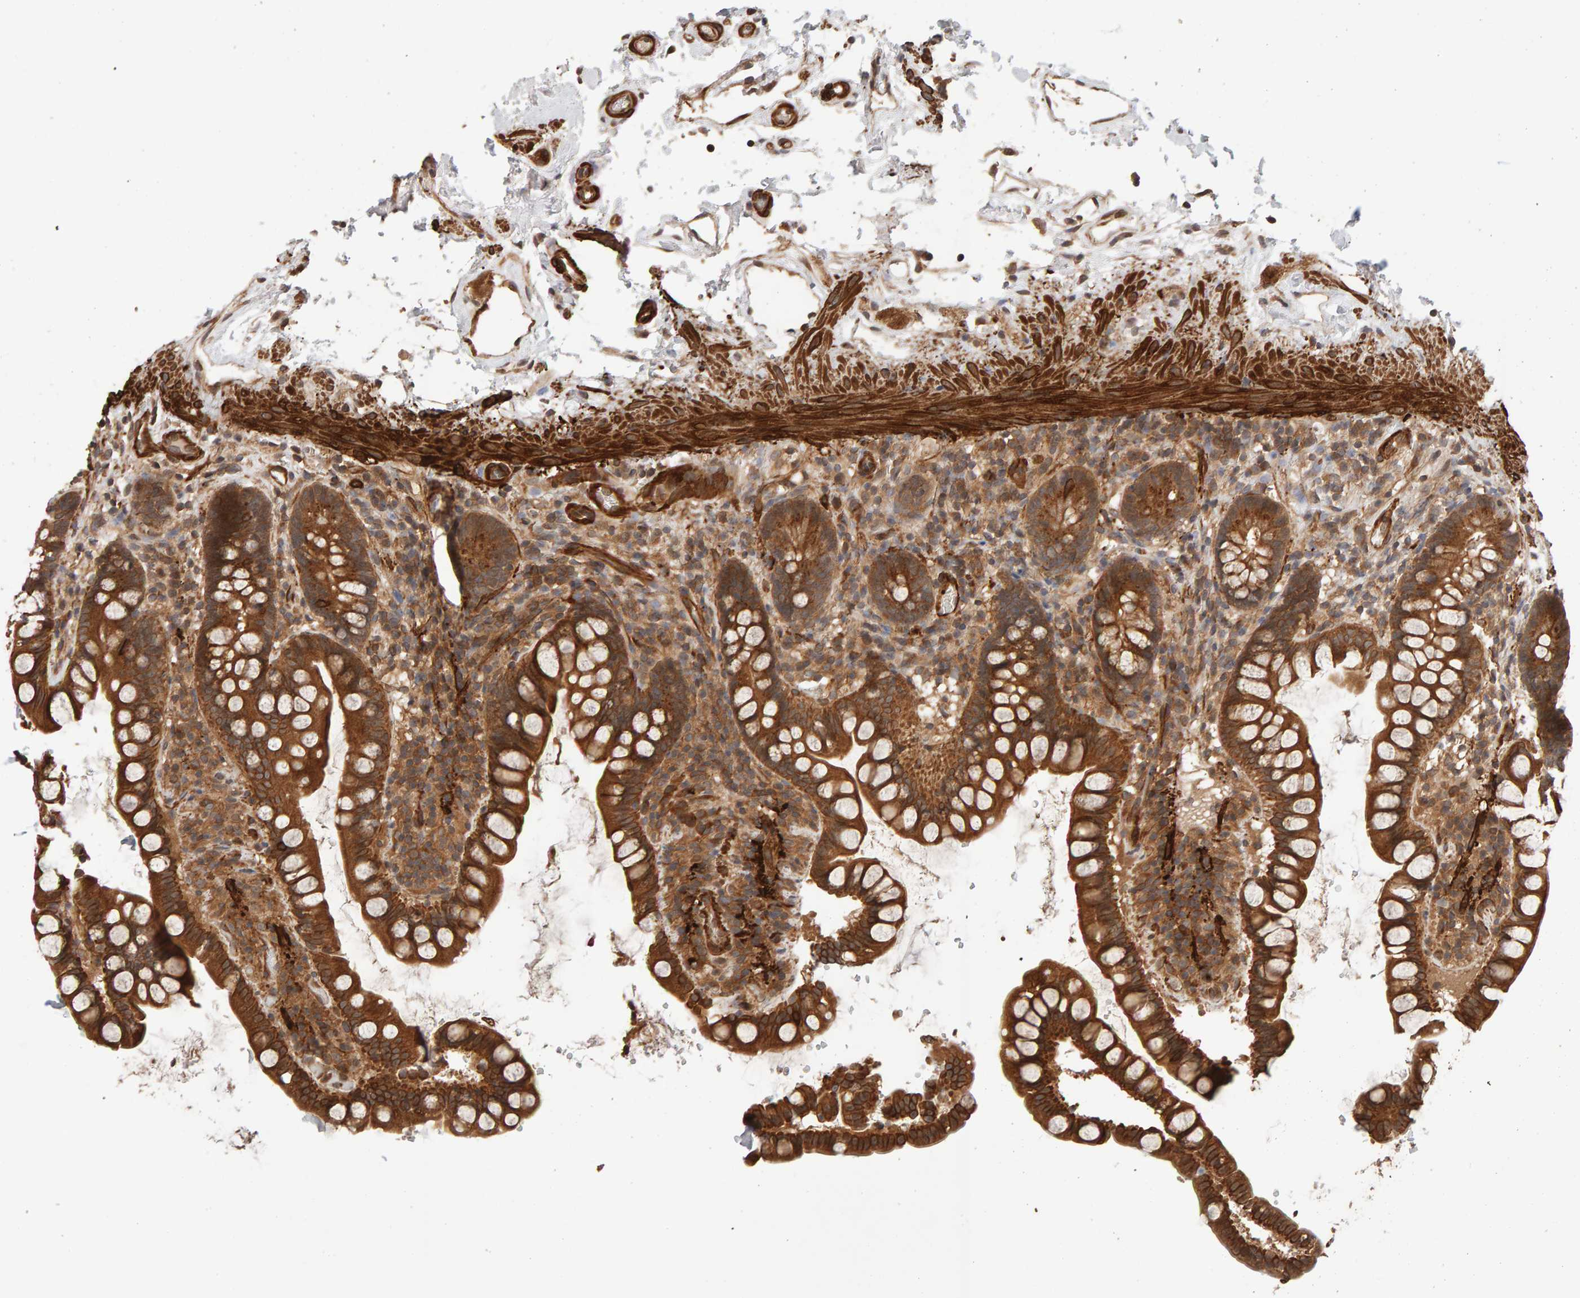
{"staining": {"intensity": "moderate", "quantity": ">75%", "location": "cytoplasmic/membranous"}, "tissue": "small intestine", "cell_type": "Glandular cells", "image_type": "normal", "snomed": [{"axis": "morphology", "description": "Normal tissue, NOS"}, {"axis": "topography", "description": "Small intestine"}], "caption": "Immunohistochemistry of benign small intestine exhibits medium levels of moderate cytoplasmic/membranous staining in approximately >75% of glandular cells.", "gene": "SYNRG", "patient": {"sex": "female", "age": 84}}